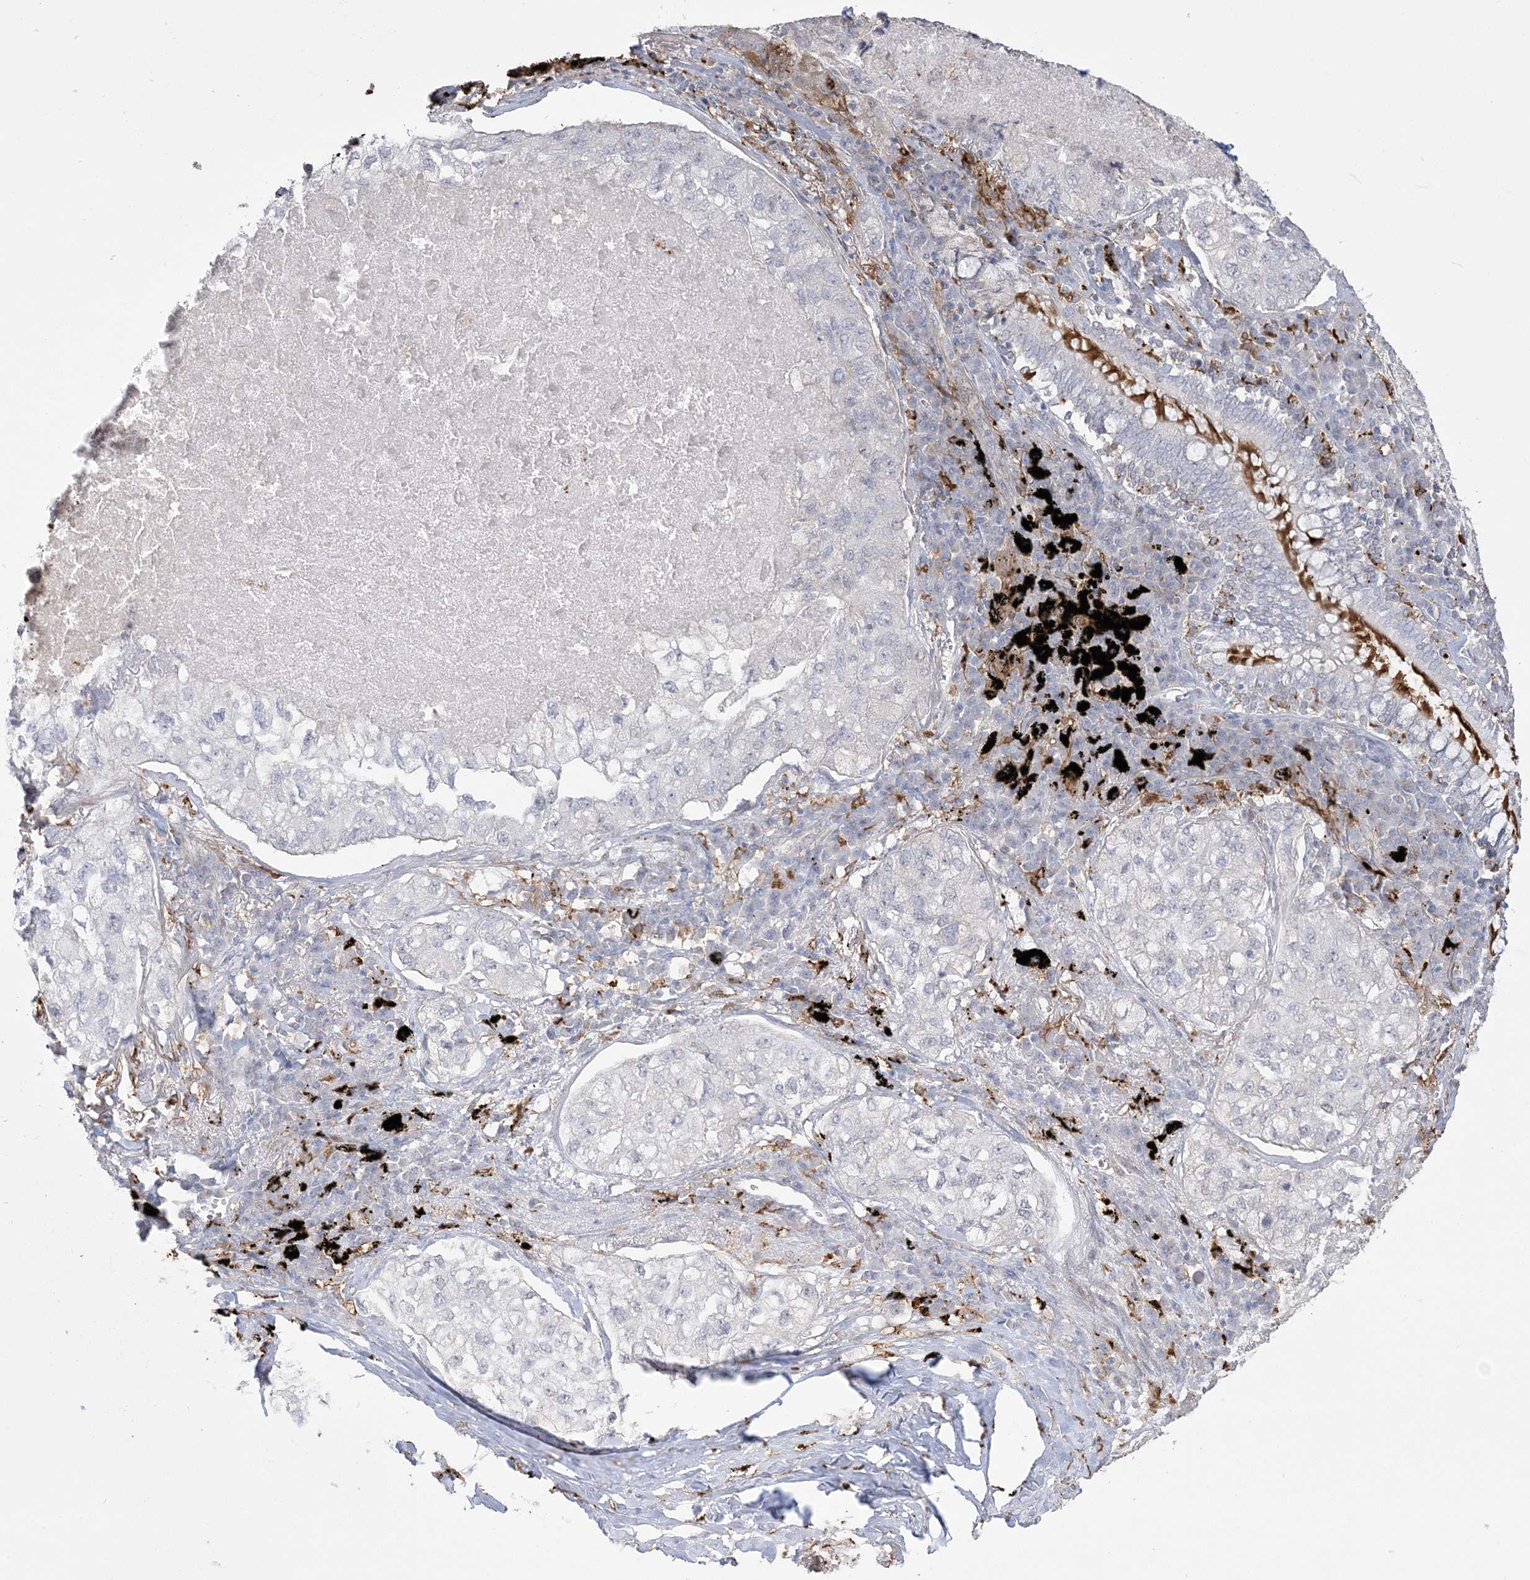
{"staining": {"intensity": "negative", "quantity": "none", "location": "none"}, "tissue": "lung cancer", "cell_type": "Tumor cells", "image_type": "cancer", "snomed": [{"axis": "morphology", "description": "Adenocarcinoma, NOS"}, {"axis": "topography", "description": "Lung"}], "caption": "An IHC photomicrograph of adenocarcinoma (lung) is shown. There is no staining in tumor cells of adenocarcinoma (lung).", "gene": "HAAO", "patient": {"sex": "male", "age": 65}}